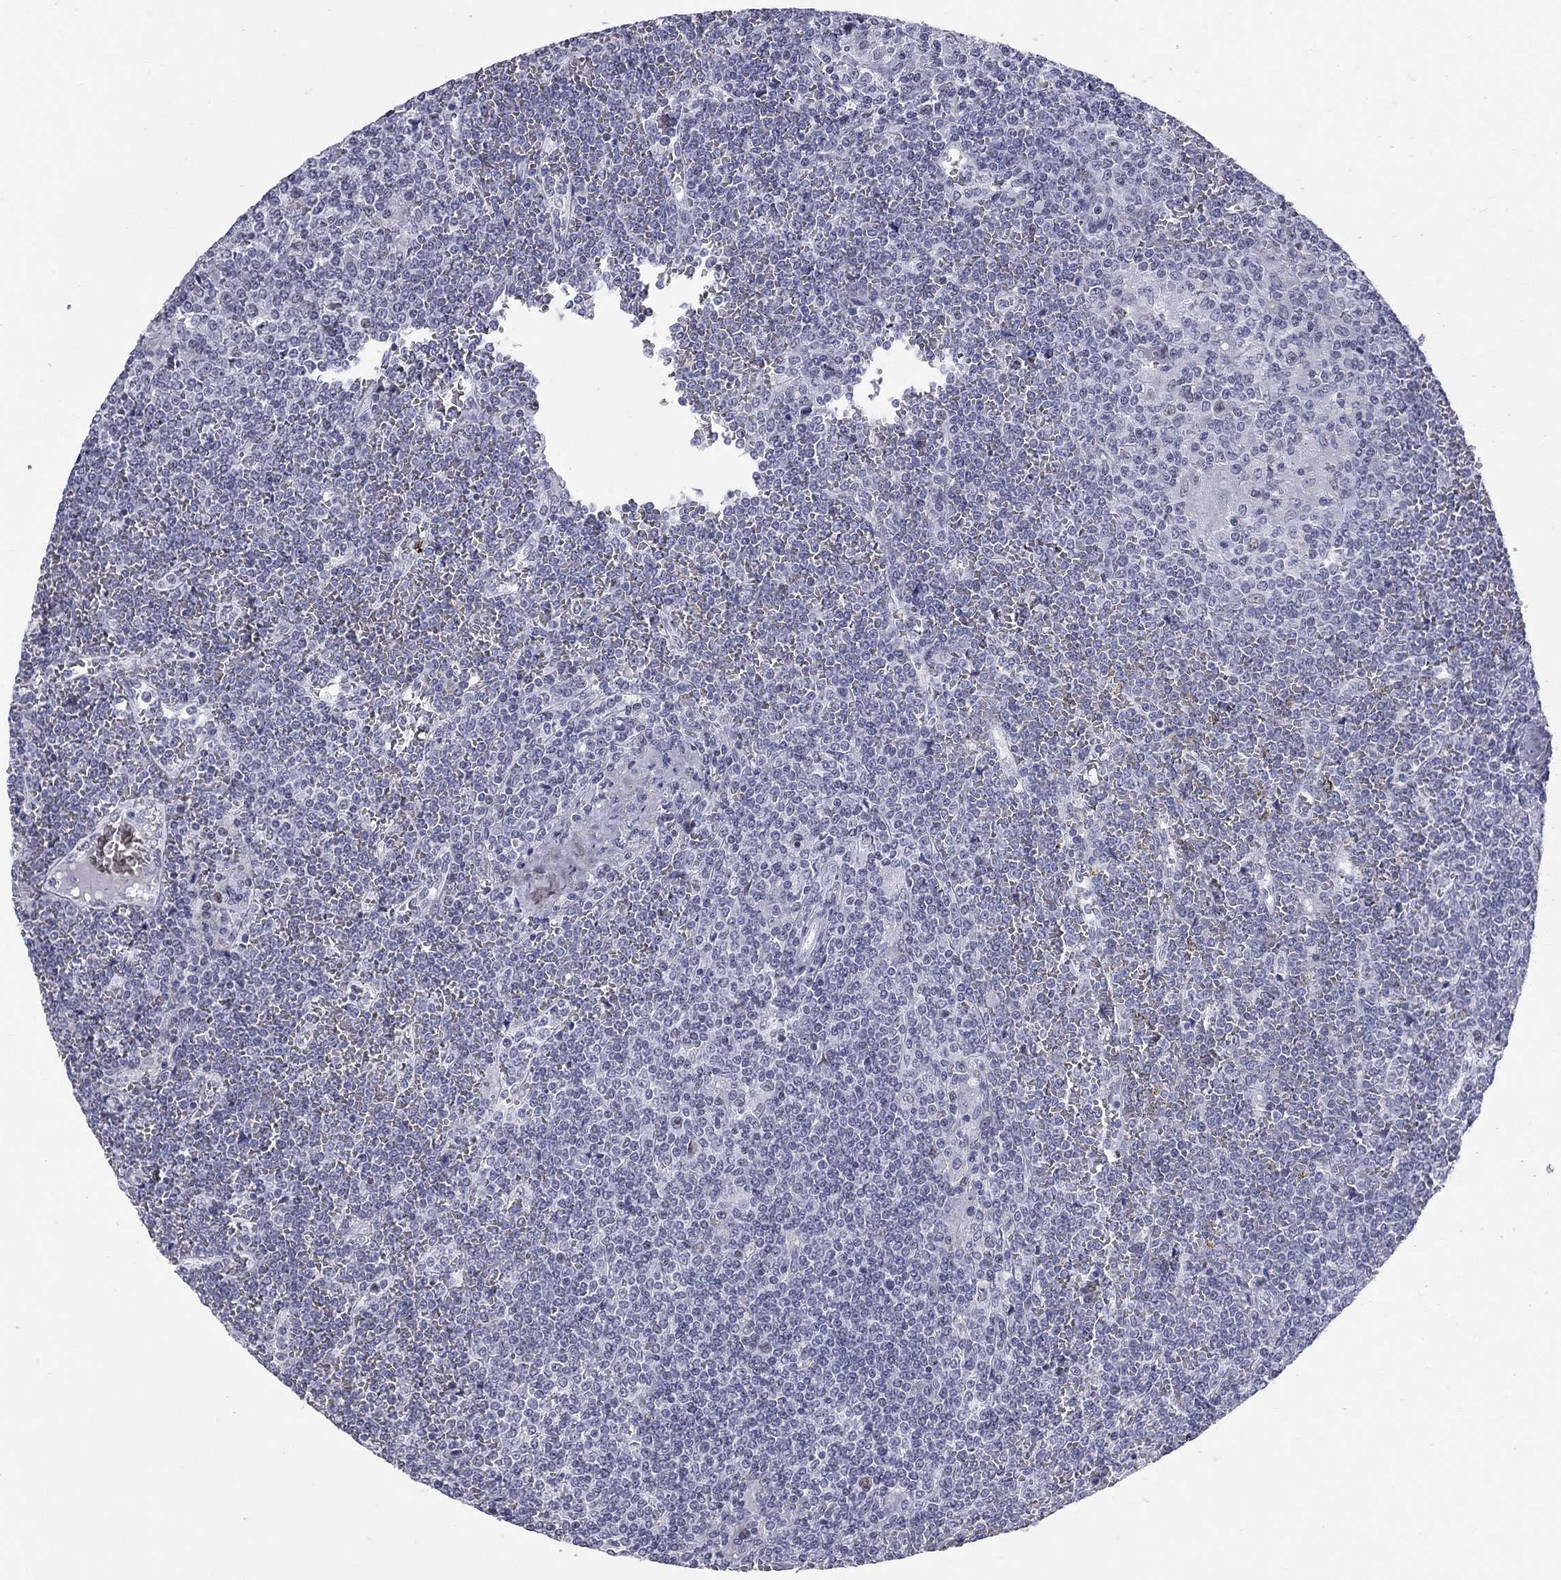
{"staining": {"intensity": "negative", "quantity": "none", "location": "none"}, "tissue": "lymphoma", "cell_type": "Tumor cells", "image_type": "cancer", "snomed": [{"axis": "morphology", "description": "Malignant lymphoma, non-Hodgkin's type, Low grade"}, {"axis": "topography", "description": "Spleen"}], "caption": "The immunohistochemistry (IHC) image has no significant positivity in tumor cells of malignant lymphoma, non-Hodgkin's type (low-grade) tissue. Brightfield microscopy of immunohistochemistry (IHC) stained with DAB (brown) and hematoxylin (blue), captured at high magnification.", "gene": "ASF1B", "patient": {"sex": "female", "age": 19}}